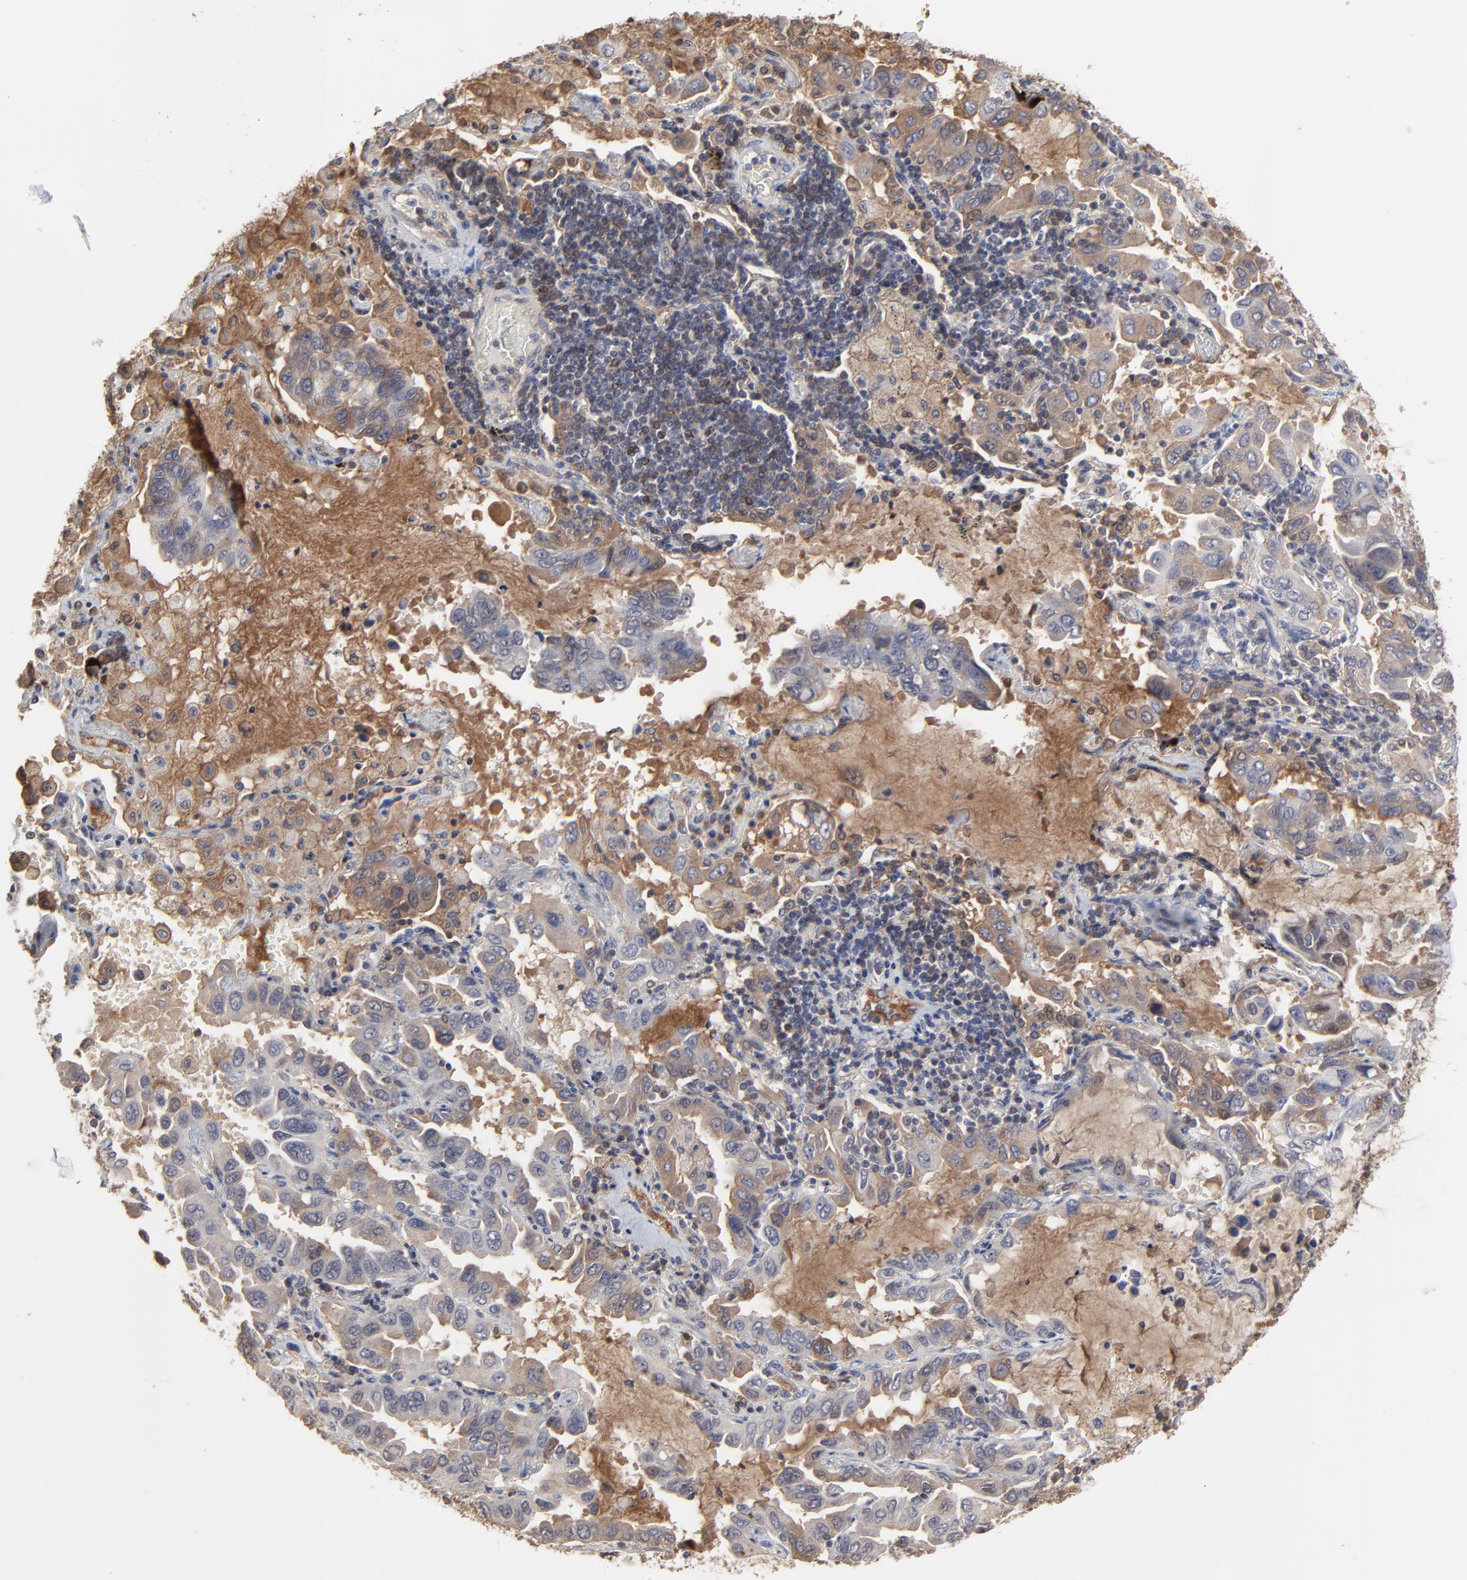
{"staining": {"intensity": "moderate", "quantity": "25%-75%", "location": "cytoplasmic/membranous"}, "tissue": "lung cancer", "cell_type": "Tumor cells", "image_type": "cancer", "snomed": [{"axis": "morphology", "description": "Adenocarcinoma, NOS"}, {"axis": "topography", "description": "Lung"}], "caption": "Lung cancer stained for a protein (brown) shows moderate cytoplasmic/membranous positive expression in approximately 25%-75% of tumor cells.", "gene": "VPREB3", "patient": {"sex": "male", "age": 64}}